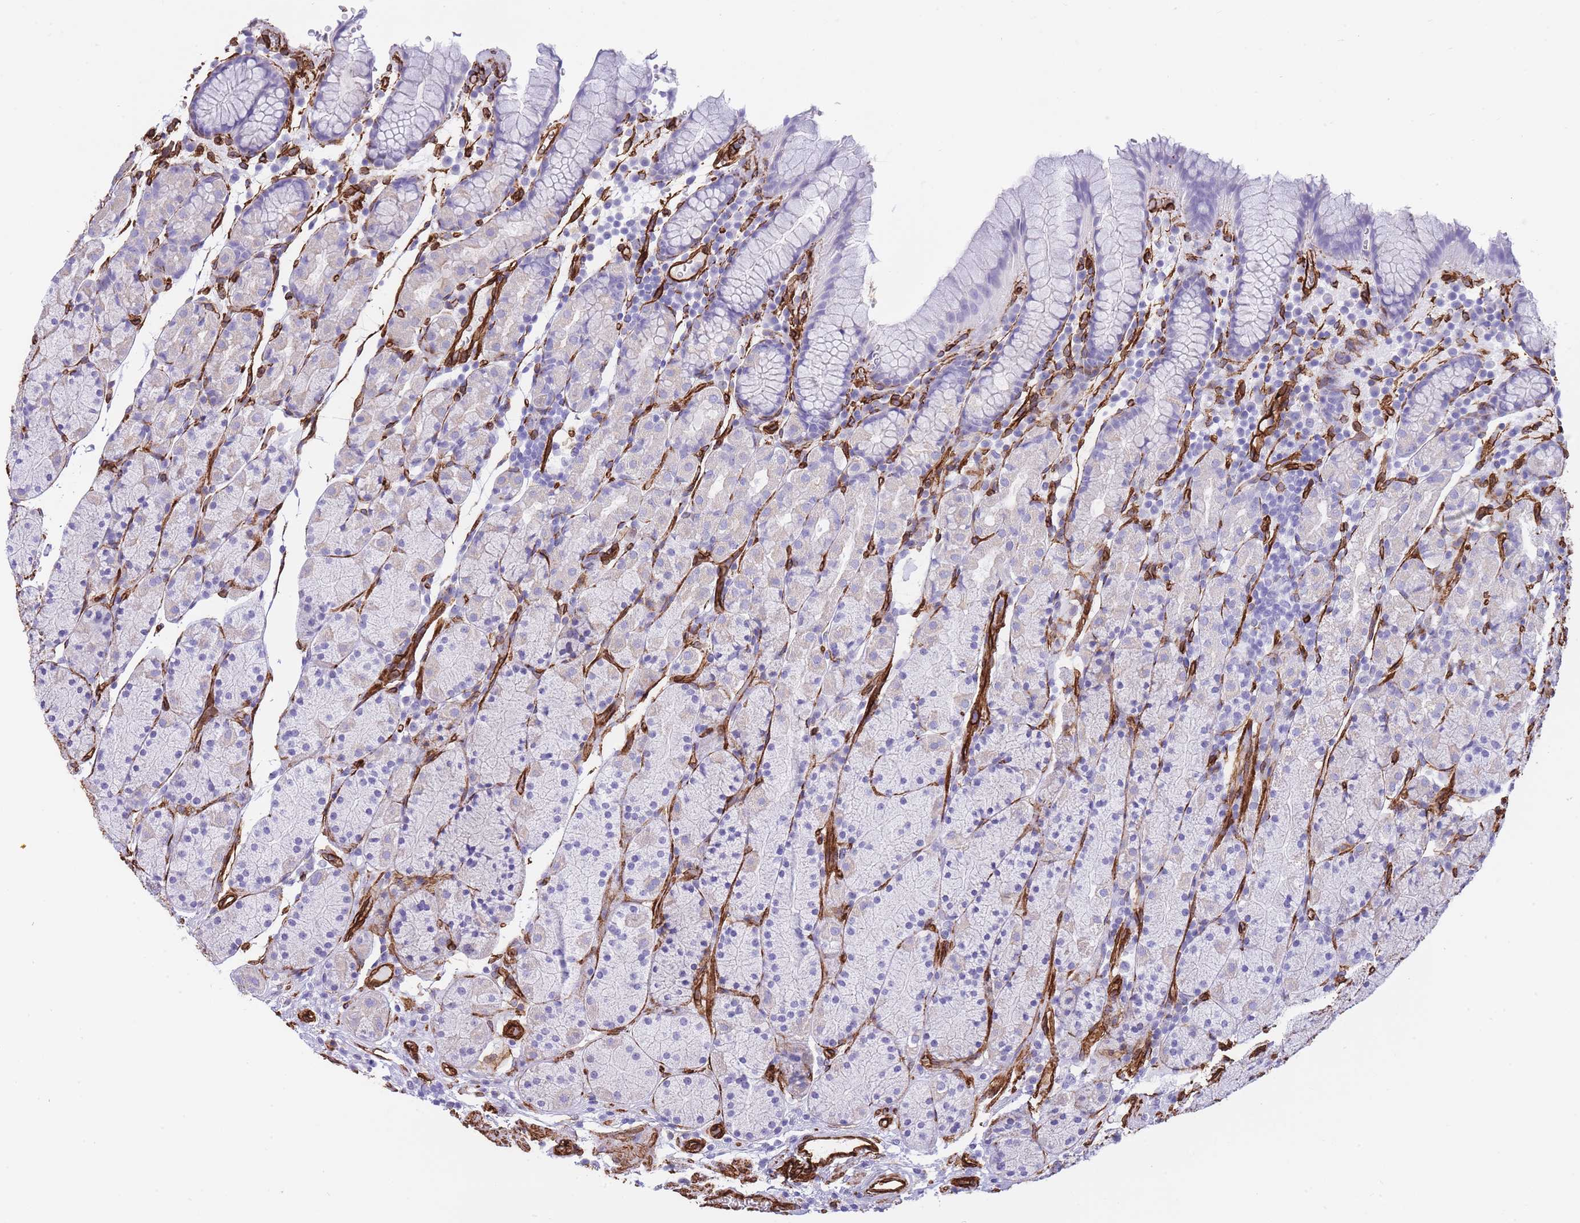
{"staining": {"intensity": "negative", "quantity": "none", "location": "none"}, "tissue": "stomach", "cell_type": "Glandular cells", "image_type": "normal", "snomed": [{"axis": "morphology", "description": "Normal tissue, NOS"}, {"axis": "topography", "description": "Stomach, upper"}, {"axis": "topography", "description": "Stomach"}], "caption": "There is no significant expression in glandular cells of stomach. (Stains: DAB (3,3'-diaminobenzidine) immunohistochemistry with hematoxylin counter stain, Microscopy: brightfield microscopy at high magnification).", "gene": "CAVIN1", "patient": {"sex": "male", "age": 62}}